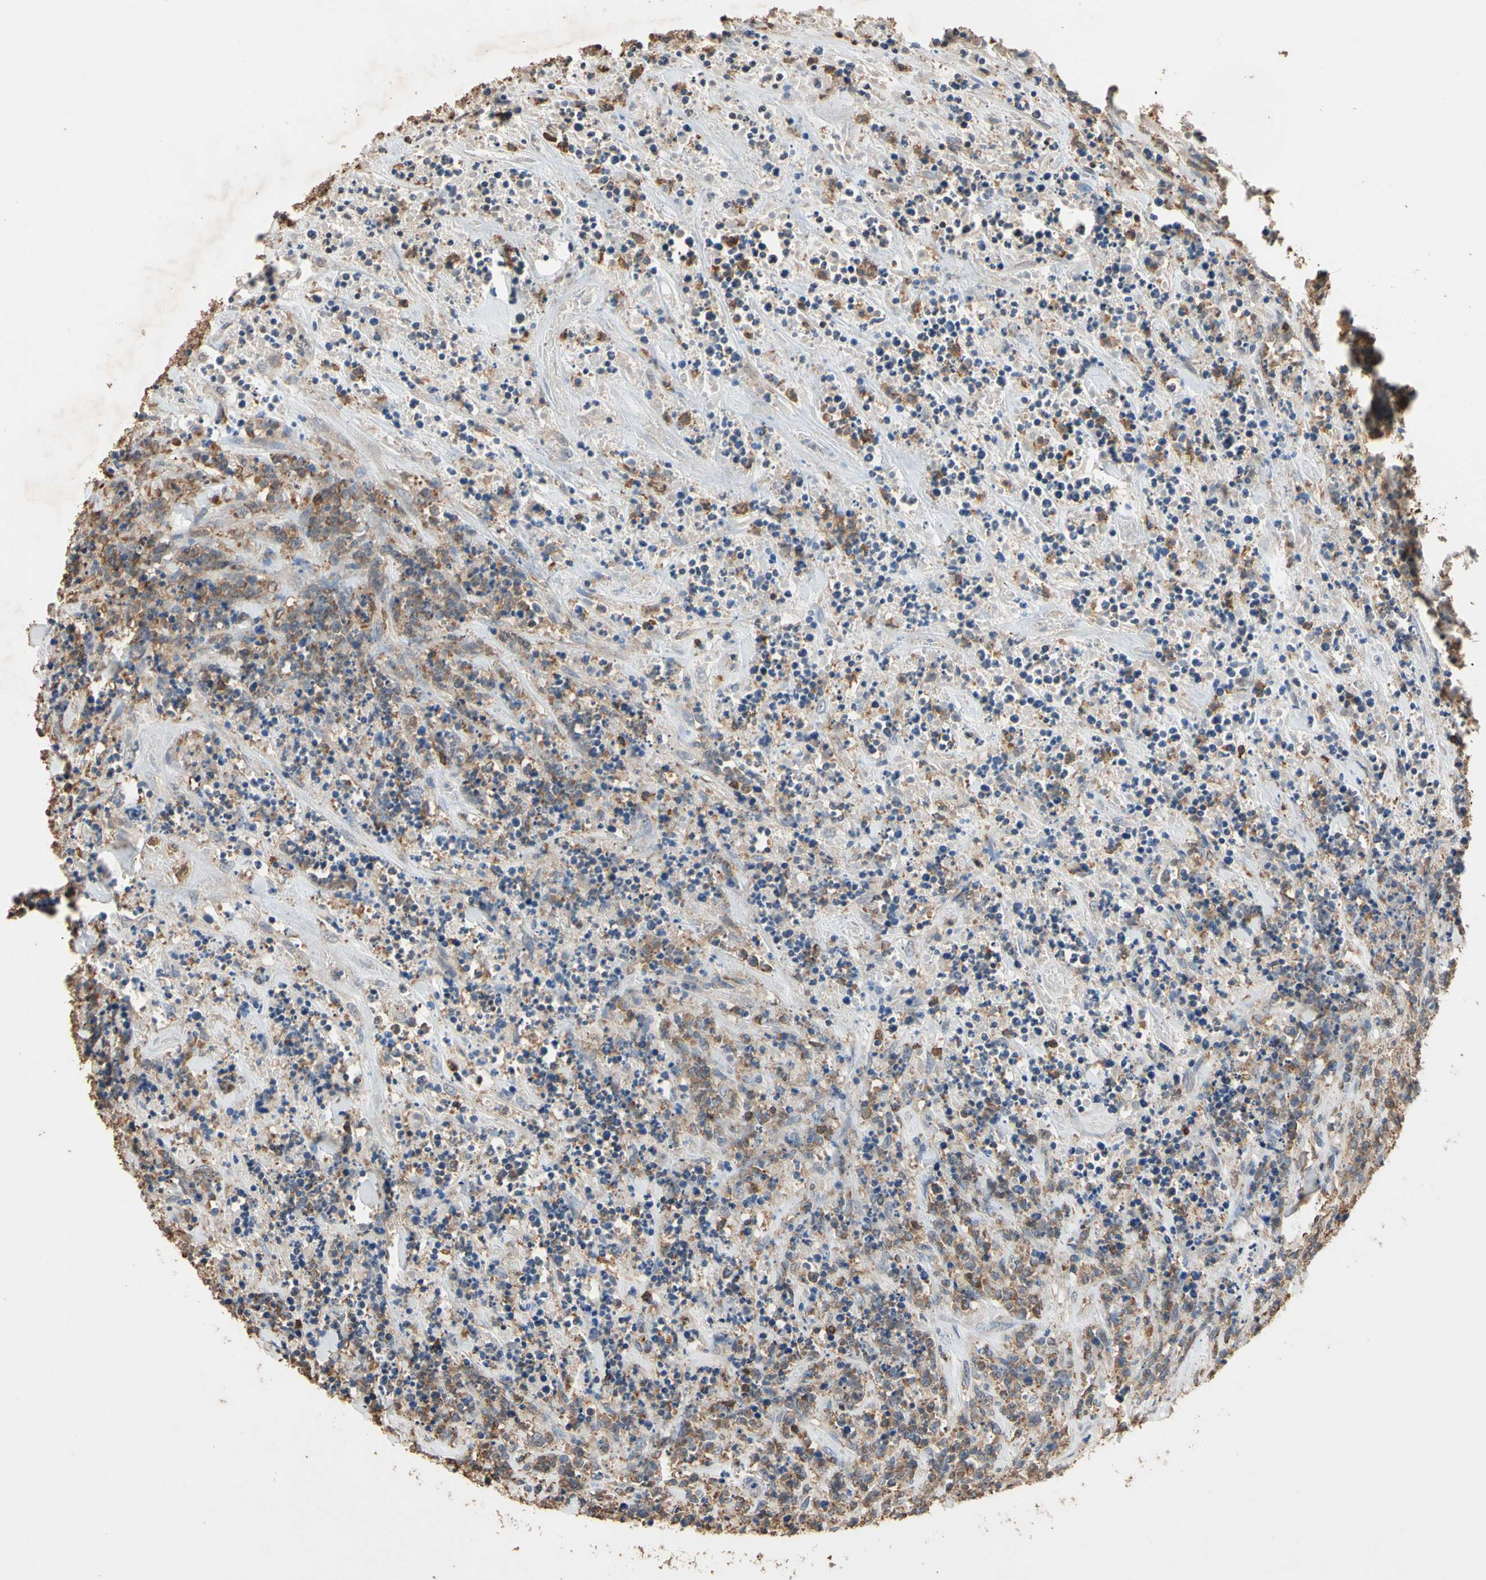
{"staining": {"intensity": "moderate", "quantity": ">75%", "location": "cytoplasmic/membranous"}, "tissue": "lymphoma", "cell_type": "Tumor cells", "image_type": "cancer", "snomed": [{"axis": "morphology", "description": "Malignant lymphoma, non-Hodgkin's type, High grade"}, {"axis": "topography", "description": "Soft tissue"}], "caption": "IHC histopathology image of human high-grade malignant lymphoma, non-Hodgkin's type stained for a protein (brown), which exhibits medium levels of moderate cytoplasmic/membranous positivity in about >75% of tumor cells.", "gene": "MAP3K10", "patient": {"sex": "male", "age": 18}}